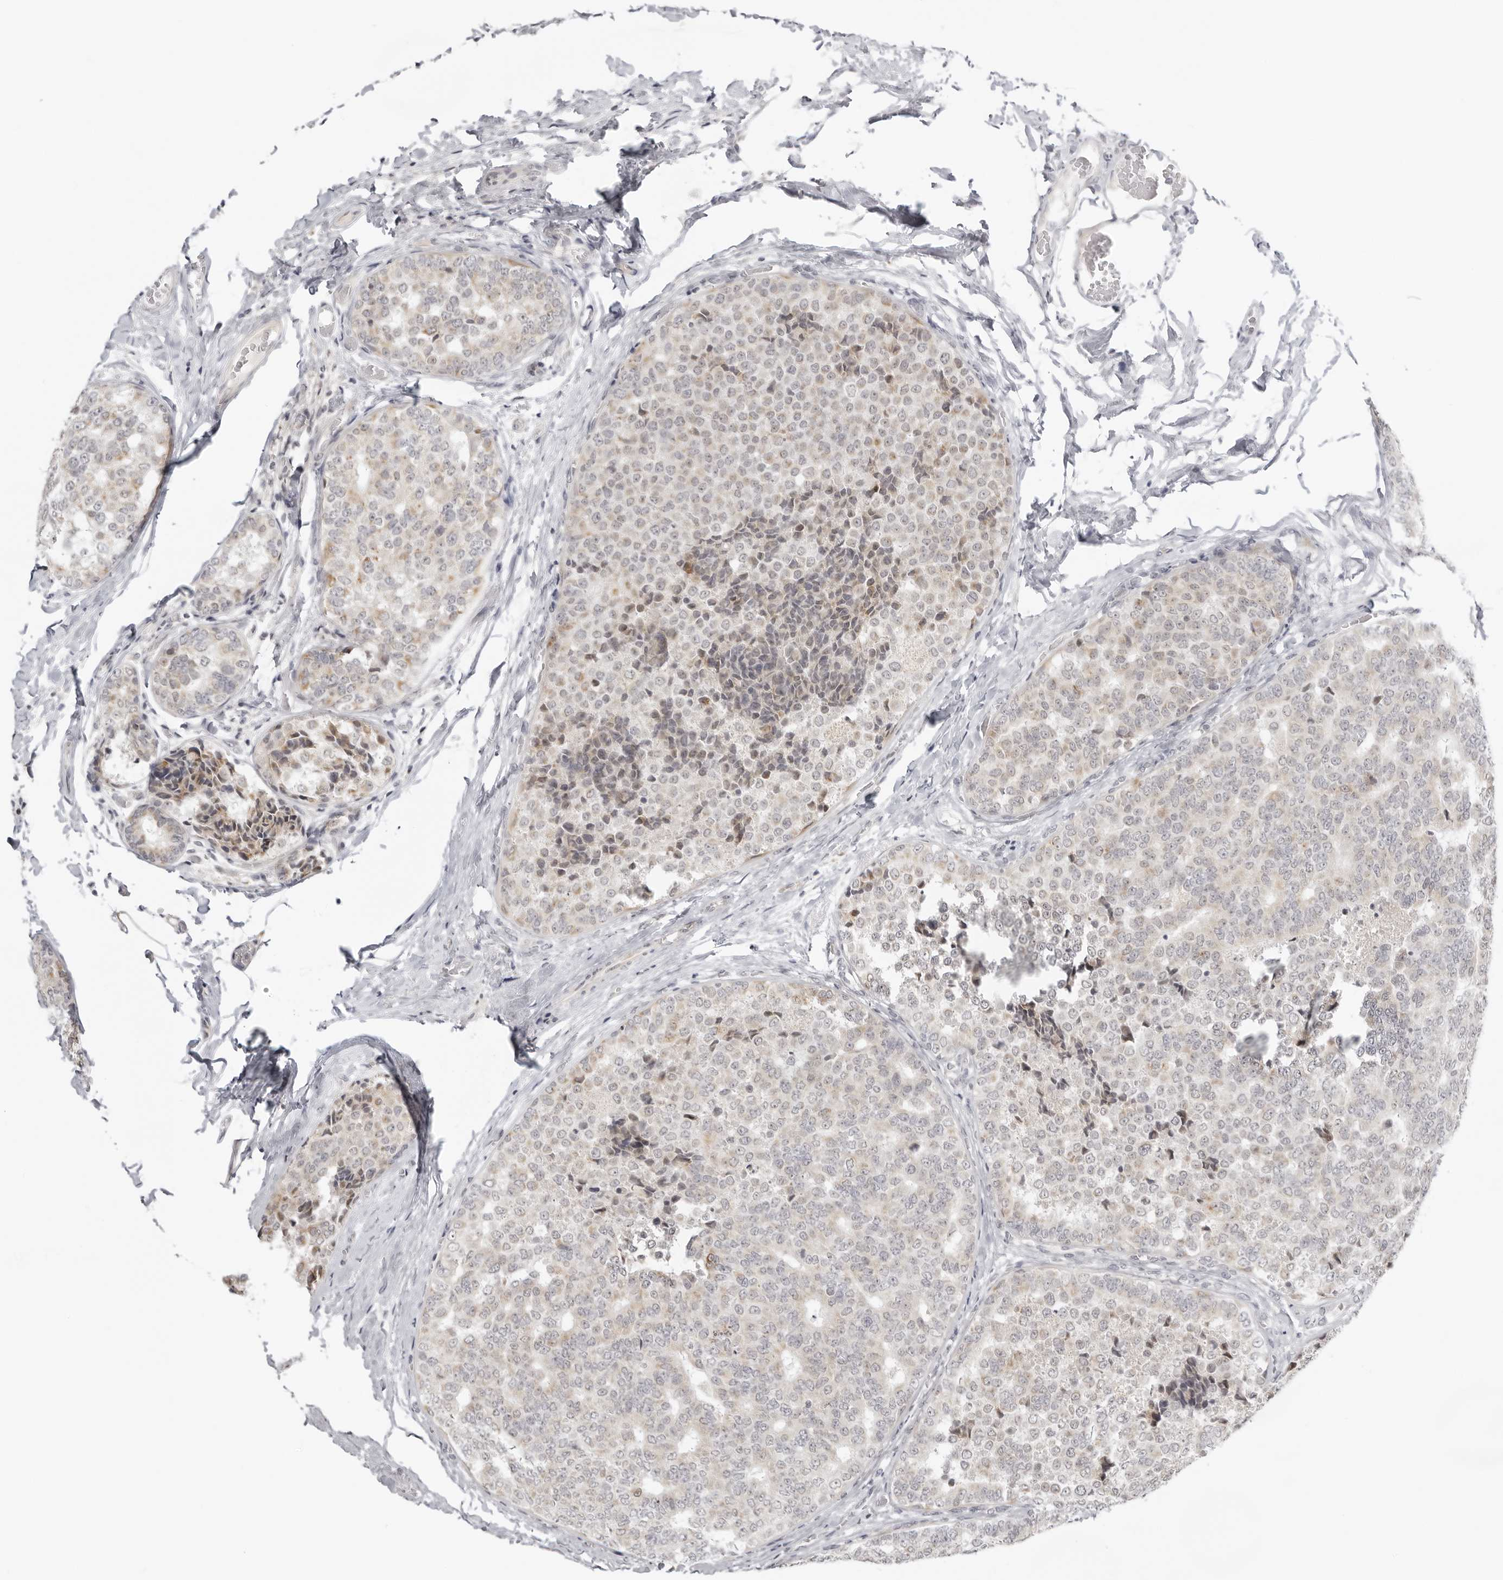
{"staining": {"intensity": "weak", "quantity": "25%-75%", "location": "cytoplasmic/membranous"}, "tissue": "breast cancer", "cell_type": "Tumor cells", "image_type": "cancer", "snomed": [{"axis": "morphology", "description": "Normal tissue, NOS"}, {"axis": "morphology", "description": "Duct carcinoma"}, {"axis": "topography", "description": "Breast"}], "caption": "Protein expression analysis of breast cancer (infiltrating ductal carcinoma) reveals weak cytoplasmic/membranous staining in approximately 25%-75% of tumor cells.", "gene": "ACP6", "patient": {"sex": "female", "age": 43}}